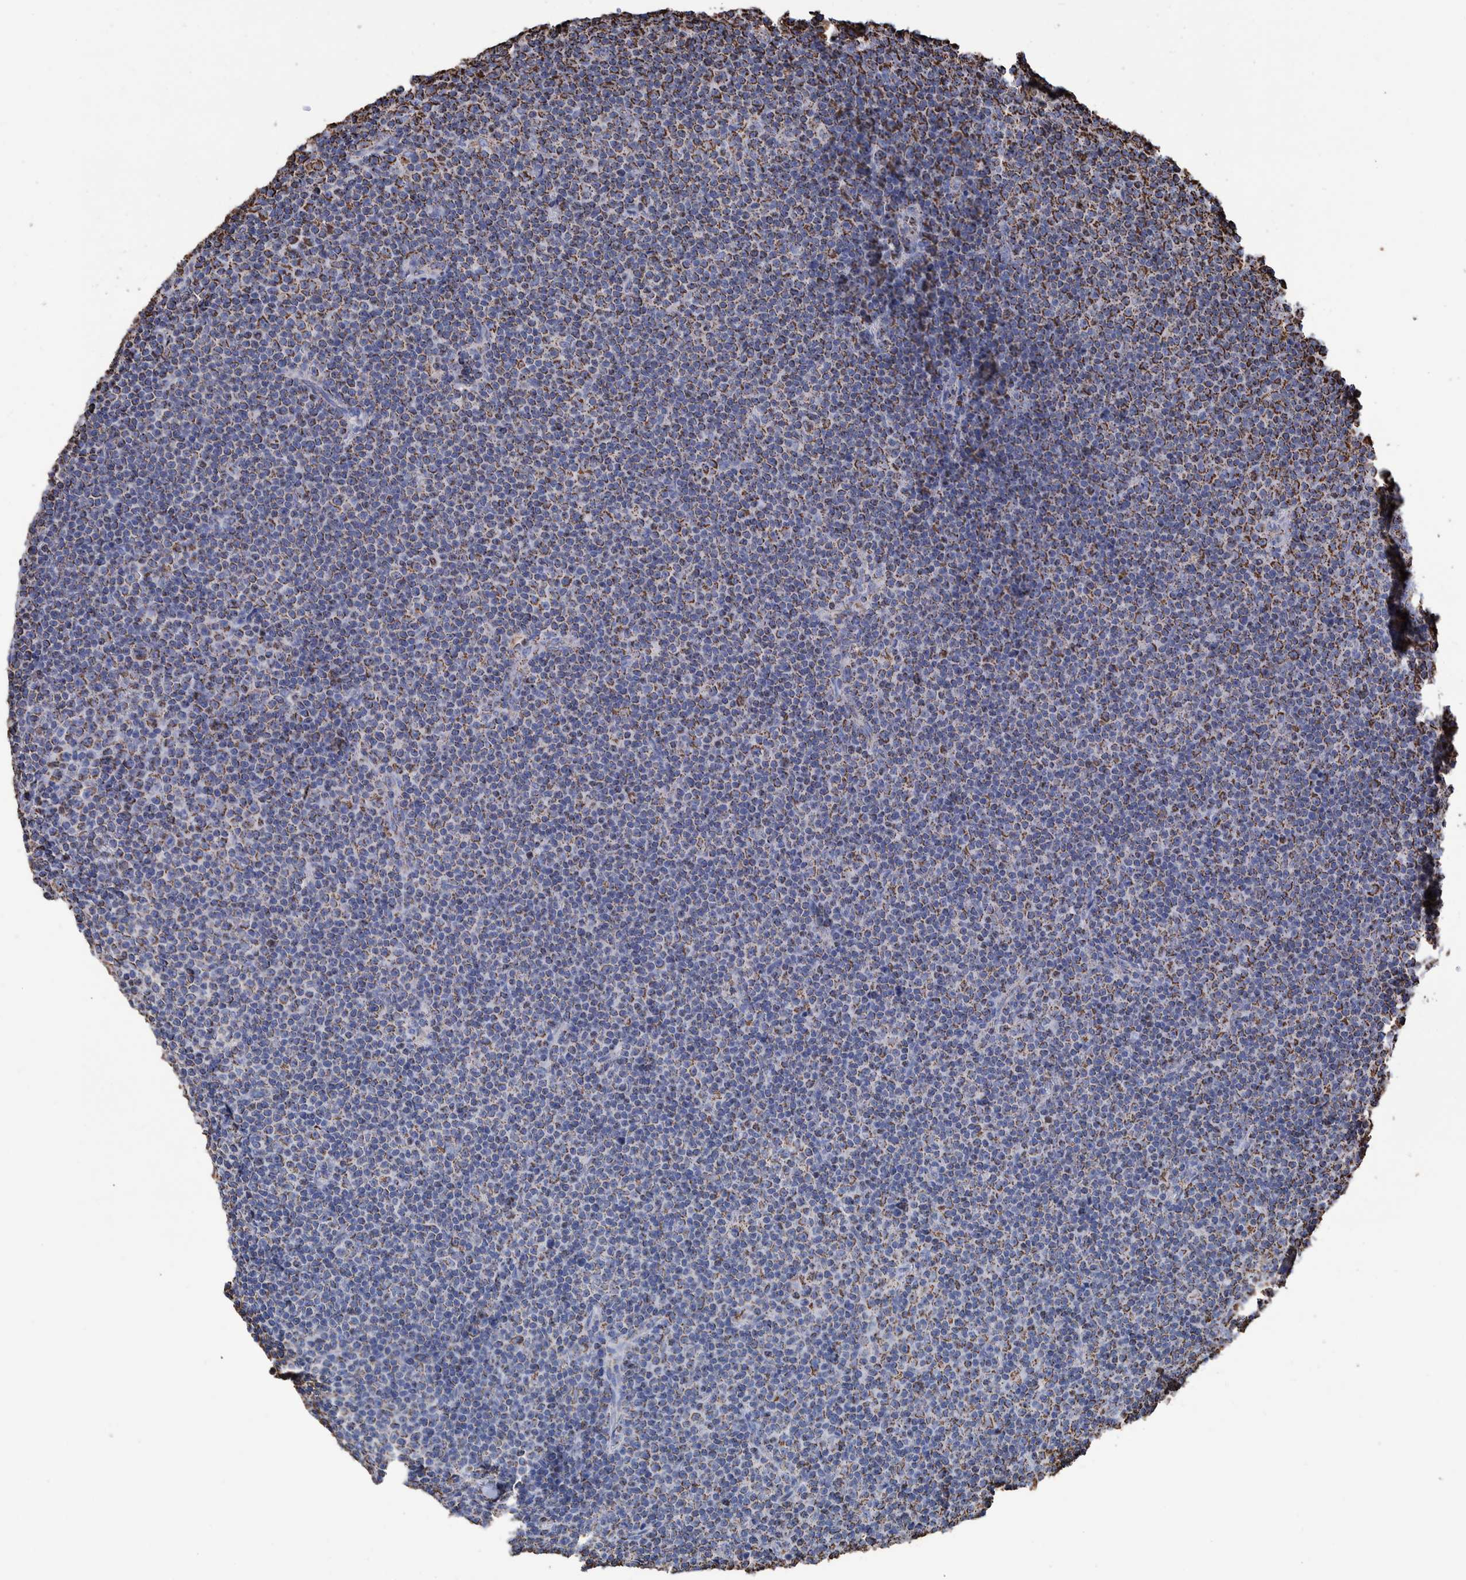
{"staining": {"intensity": "strong", "quantity": "25%-75%", "location": "cytoplasmic/membranous"}, "tissue": "lymphoma", "cell_type": "Tumor cells", "image_type": "cancer", "snomed": [{"axis": "morphology", "description": "Malignant lymphoma, non-Hodgkin's type, Low grade"}, {"axis": "topography", "description": "Lymph node"}], "caption": "Lymphoma was stained to show a protein in brown. There is high levels of strong cytoplasmic/membranous positivity in approximately 25%-75% of tumor cells.", "gene": "VPS26C", "patient": {"sex": "female", "age": 67}}